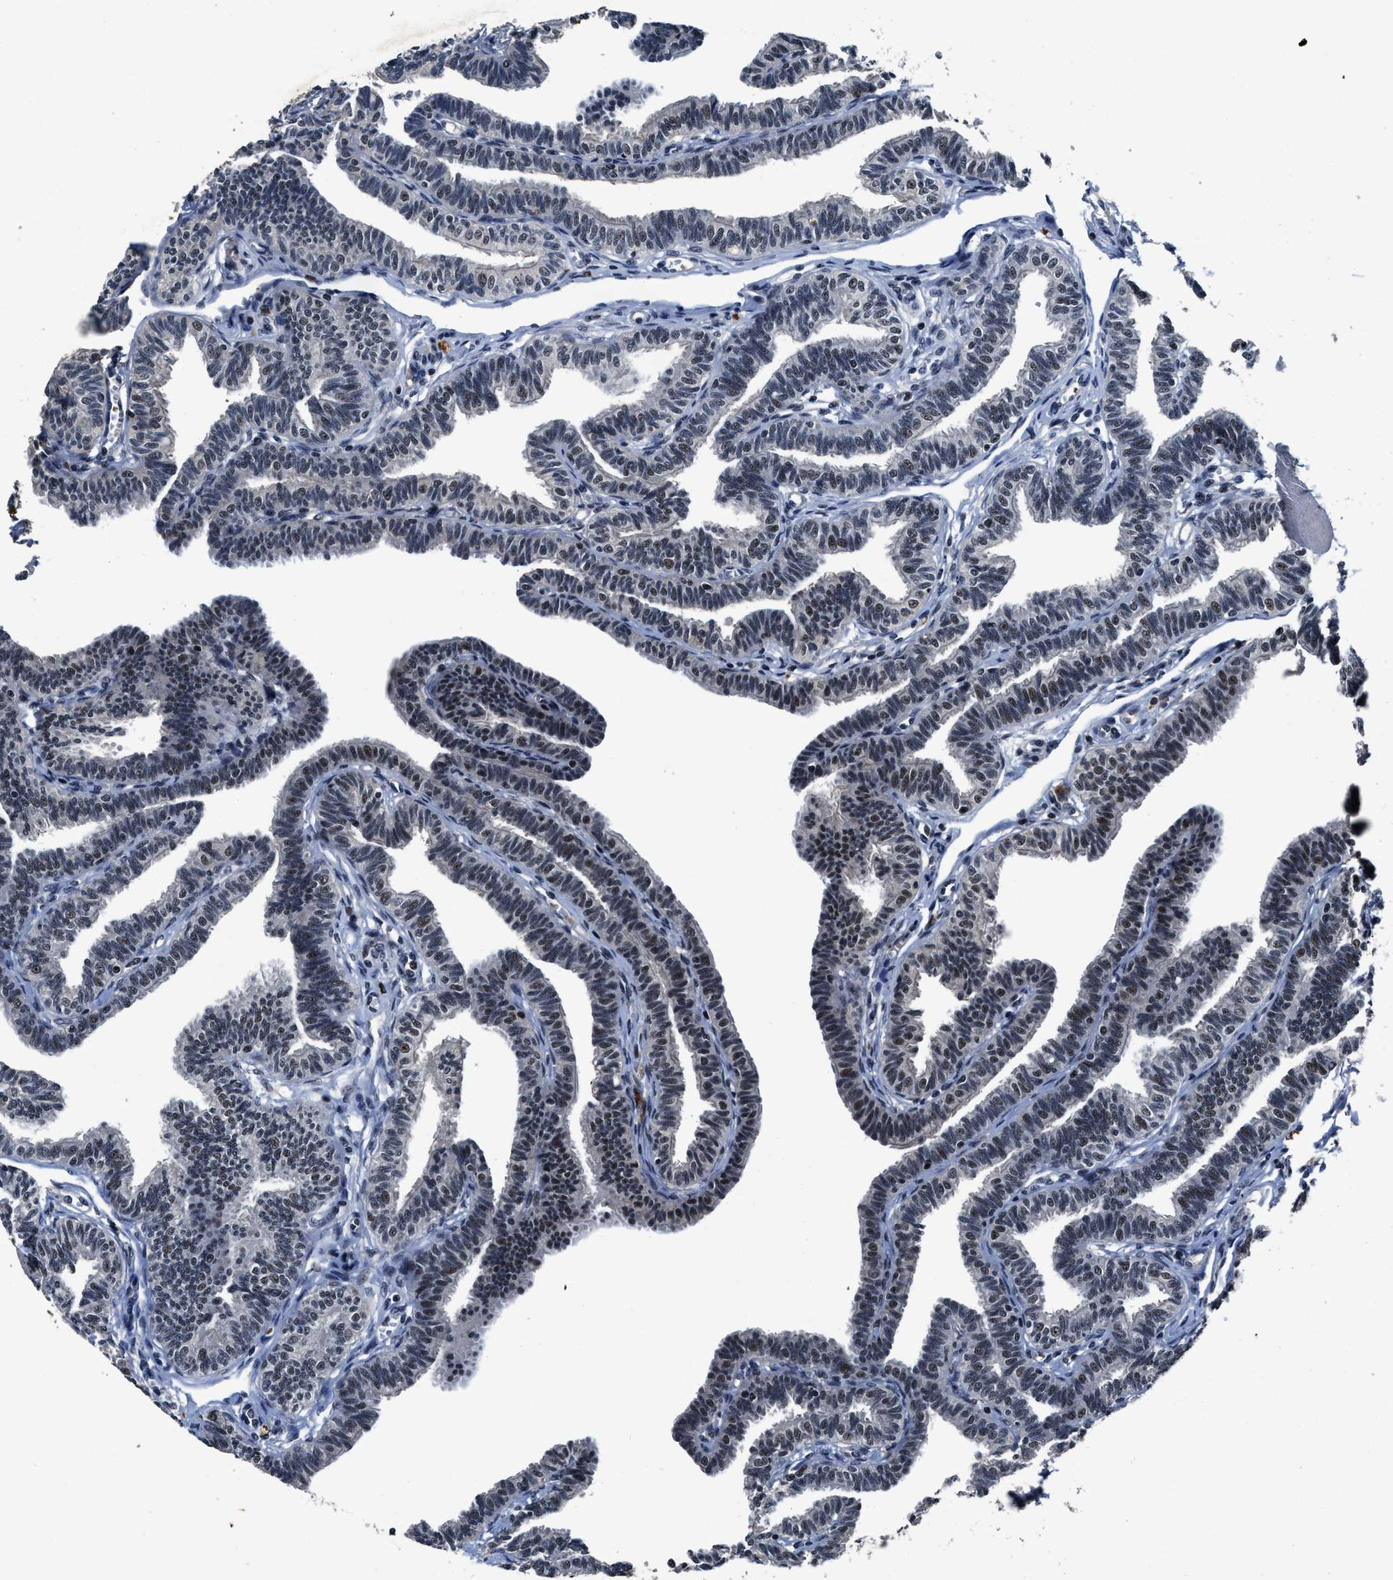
{"staining": {"intensity": "weak", "quantity": "25%-75%", "location": "nuclear"}, "tissue": "fallopian tube", "cell_type": "Glandular cells", "image_type": "normal", "snomed": [{"axis": "morphology", "description": "Normal tissue, NOS"}, {"axis": "topography", "description": "Fallopian tube"}, {"axis": "topography", "description": "Ovary"}], "caption": "A histopathology image showing weak nuclear staining in about 25%-75% of glandular cells in unremarkable fallopian tube, as visualized by brown immunohistochemical staining.", "gene": "ZNF233", "patient": {"sex": "female", "age": 23}}